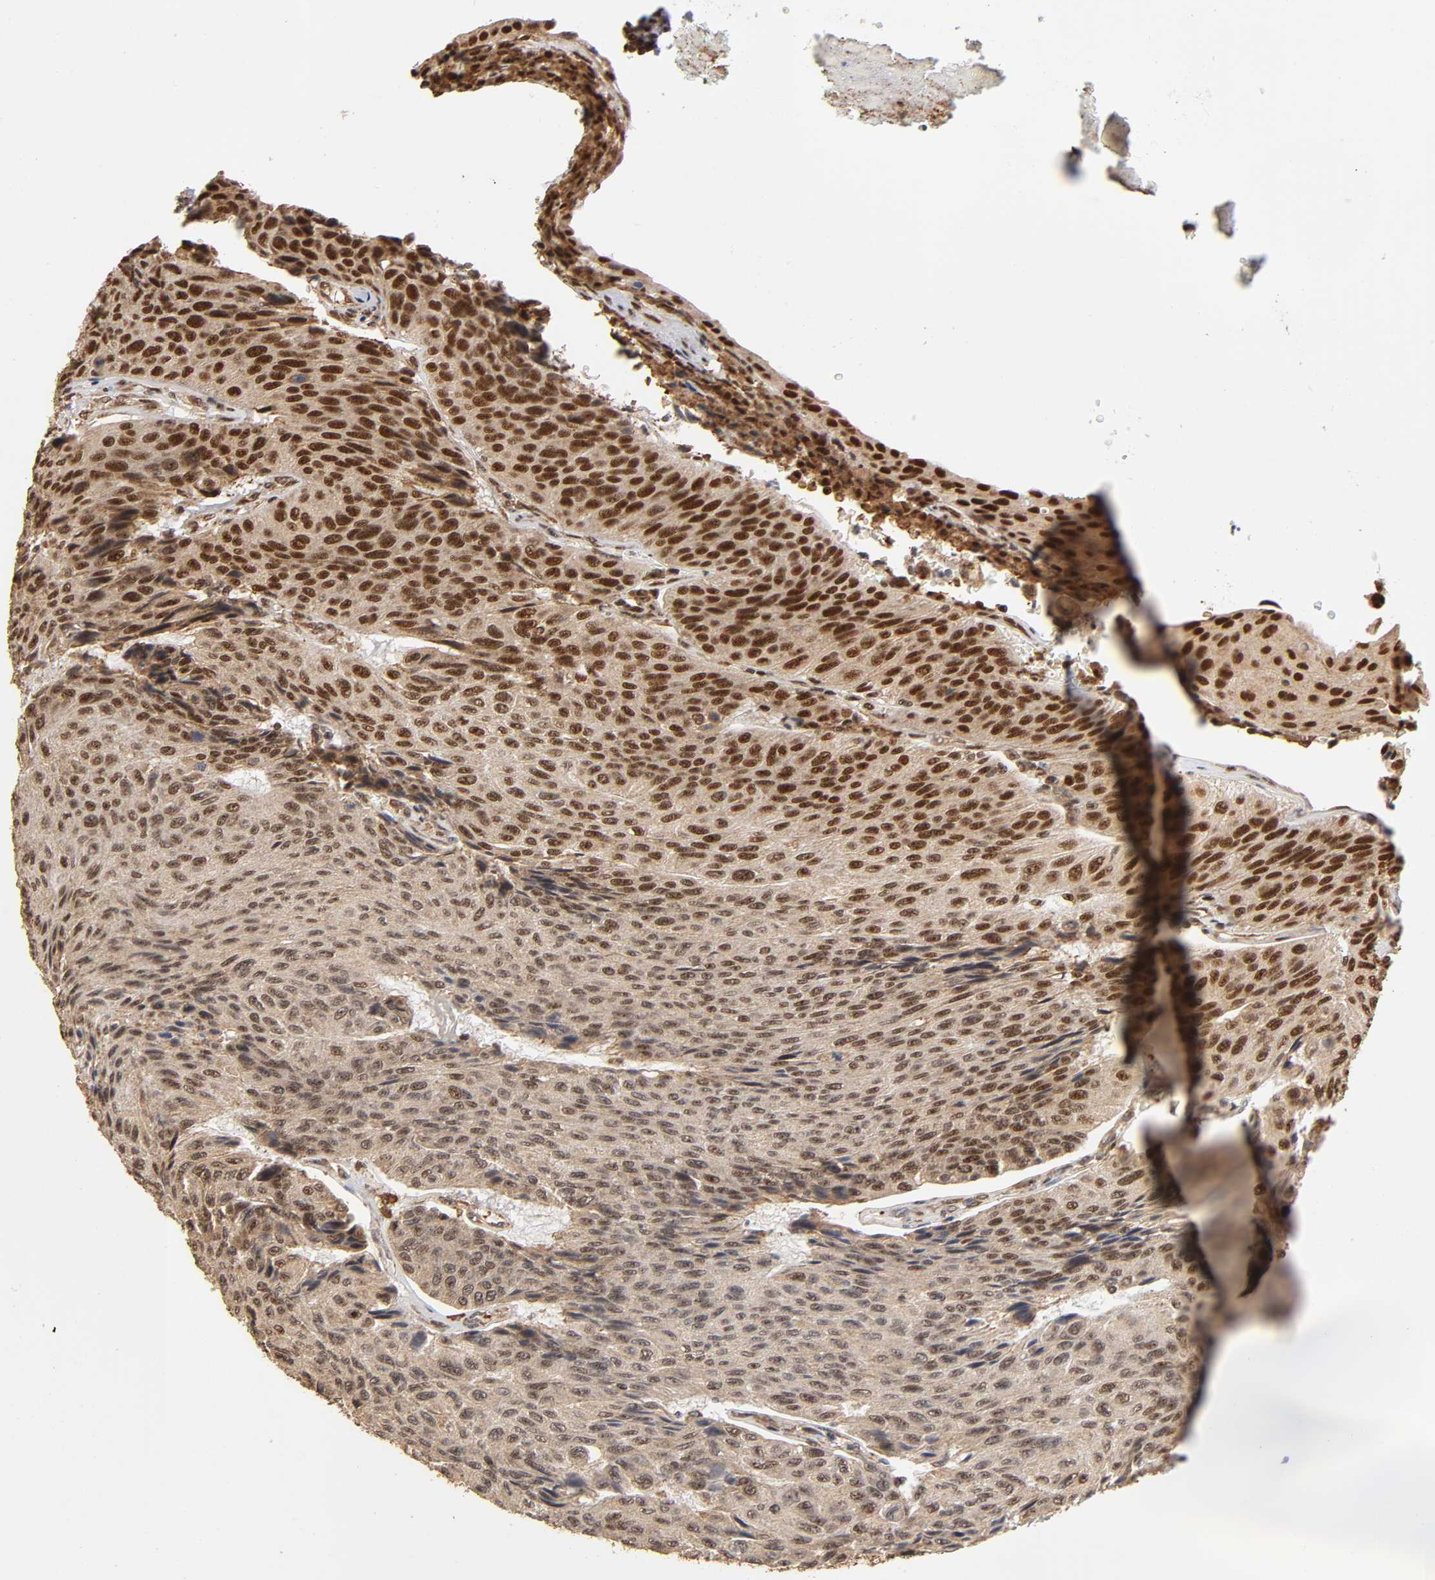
{"staining": {"intensity": "strong", "quantity": ">75%", "location": "cytoplasmic/membranous,nuclear"}, "tissue": "urothelial cancer", "cell_type": "Tumor cells", "image_type": "cancer", "snomed": [{"axis": "morphology", "description": "Urothelial carcinoma, High grade"}, {"axis": "topography", "description": "Urinary bladder"}], "caption": "A high-resolution micrograph shows immunohistochemistry staining of urothelial cancer, which shows strong cytoplasmic/membranous and nuclear staining in about >75% of tumor cells.", "gene": "RNF122", "patient": {"sex": "male", "age": 66}}